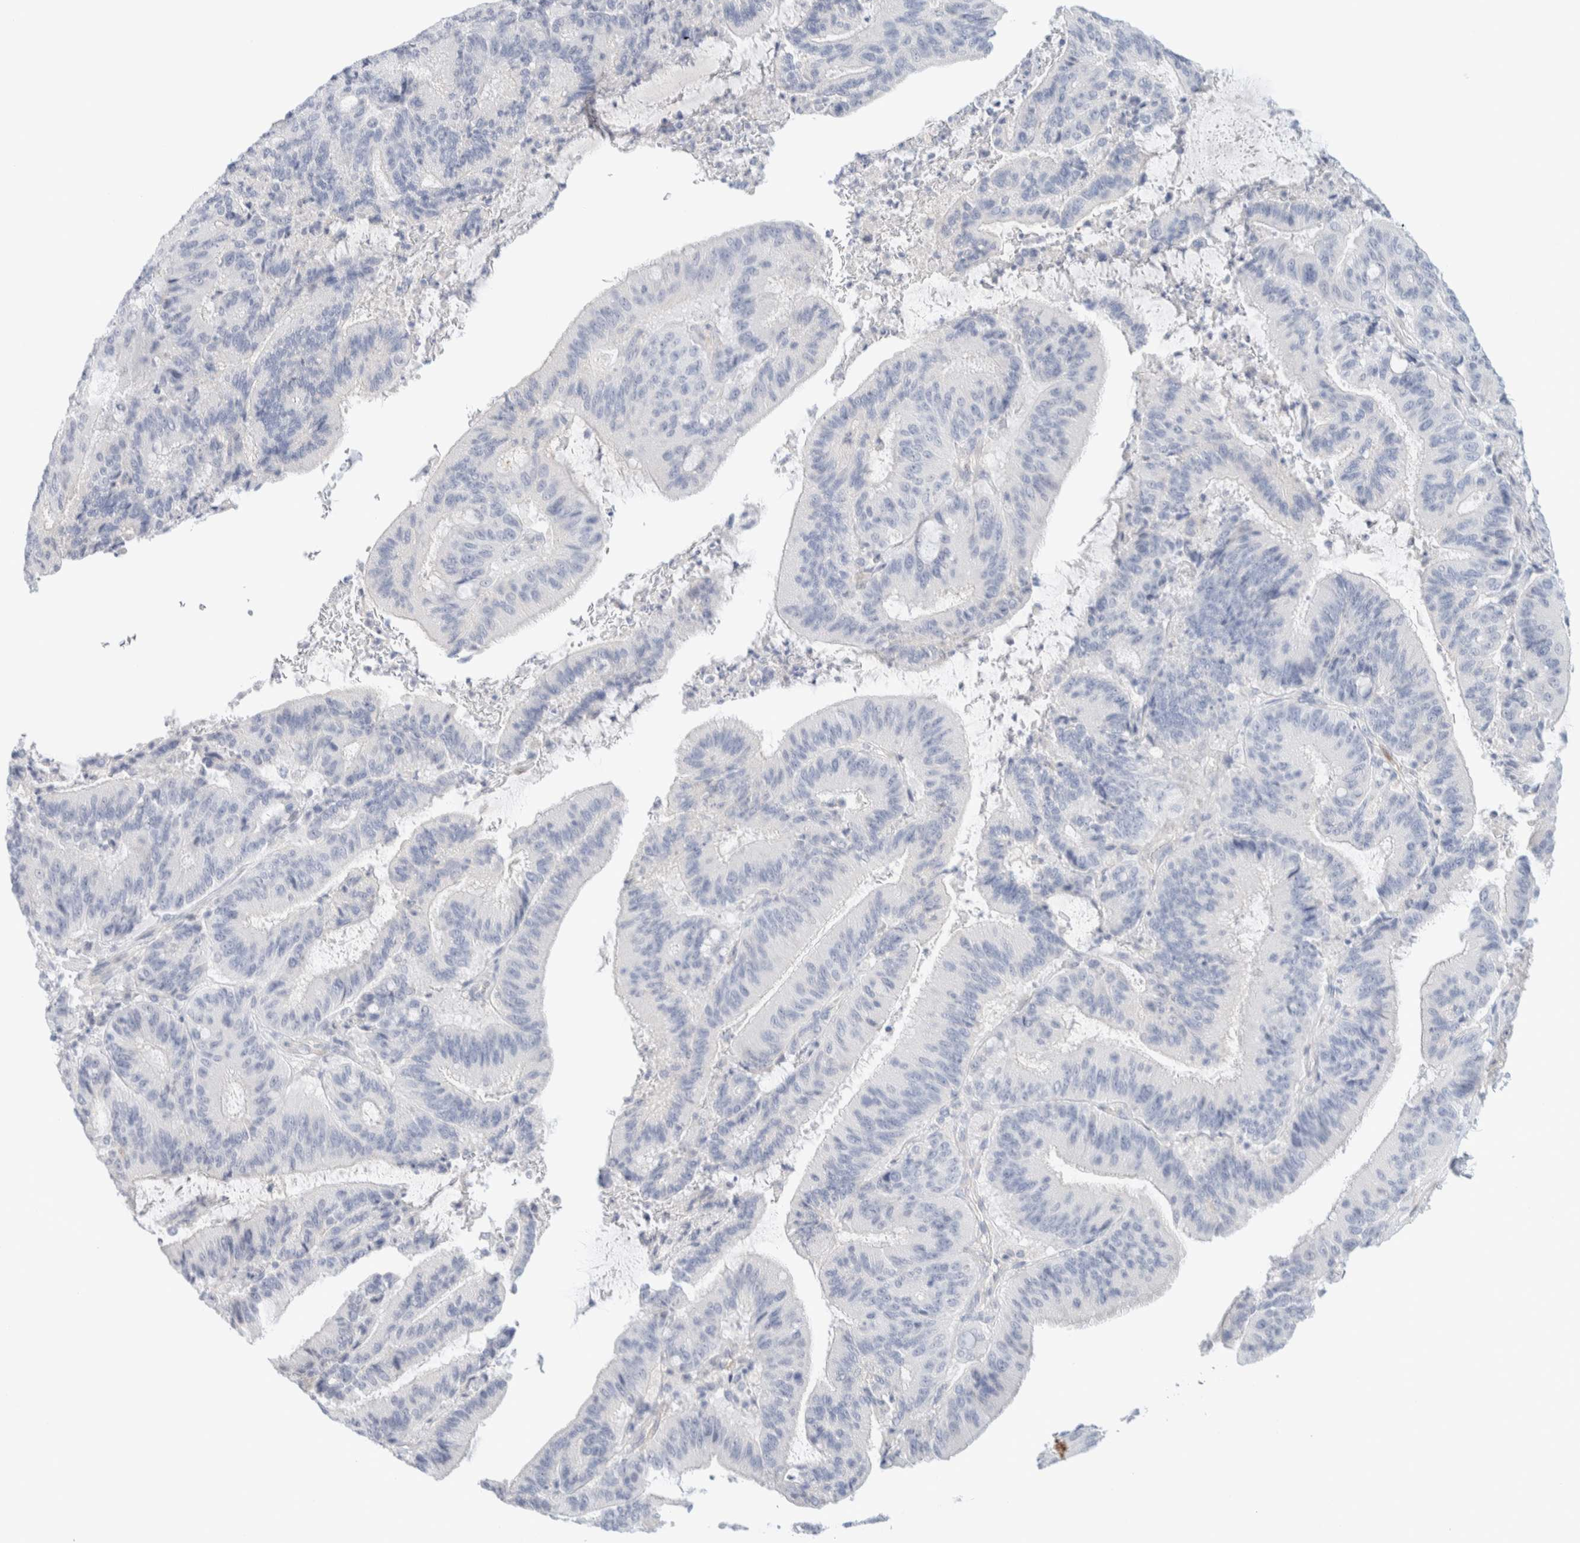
{"staining": {"intensity": "negative", "quantity": "none", "location": "none"}, "tissue": "liver cancer", "cell_type": "Tumor cells", "image_type": "cancer", "snomed": [{"axis": "morphology", "description": "Normal tissue, NOS"}, {"axis": "morphology", "description": "Cholangiocarcinoma"}, {"axis": "topography", "description": "Liver"}, {"axis": "topography", "description": "Peripheral nerve tissue"}], "caption": "Immunohistochemical staining of human cholangiocarcinoma (liver) demonstrates no significant expression in tumor cells.", "gene": "ATCAY", "patient": {"sex": "female", "age": 73}}